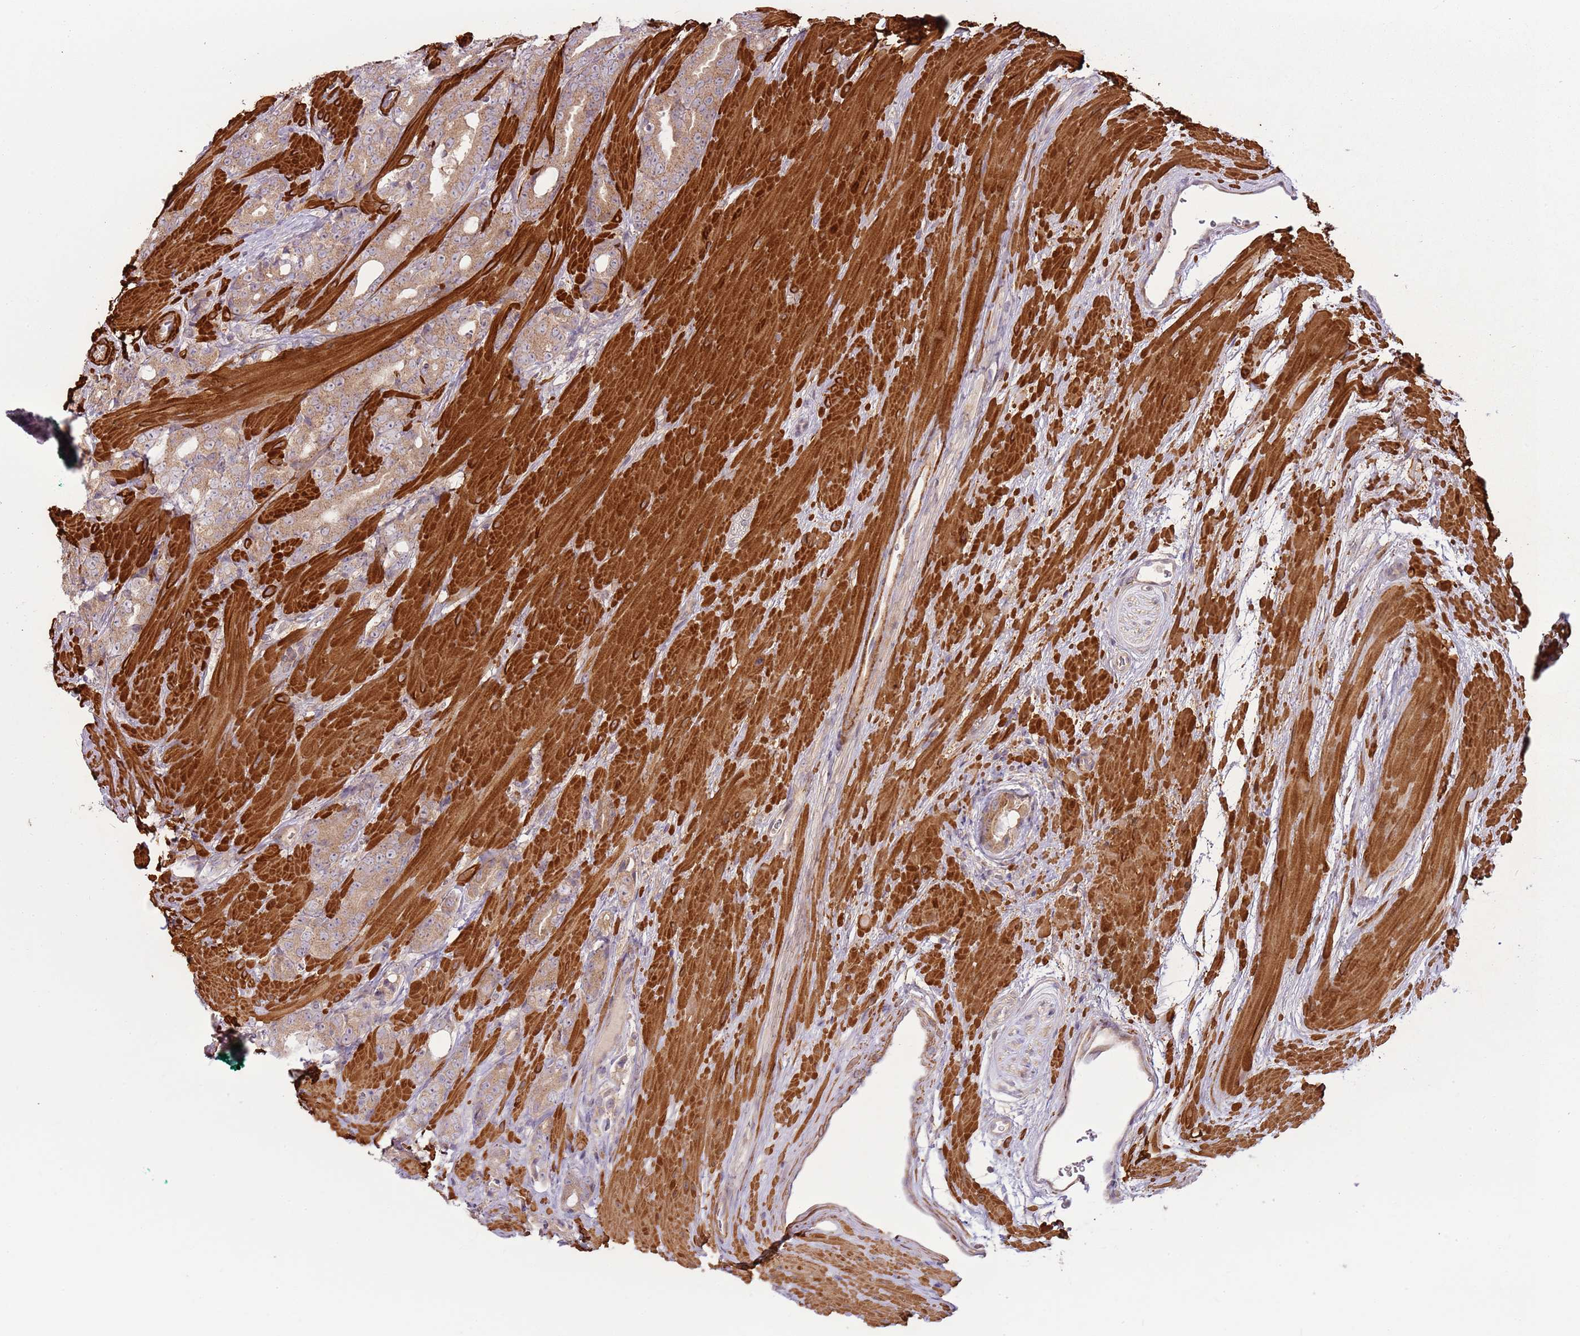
{"staining": {"intensity": "weak", "quantity": ">75%", "location": "cytoplasmic/membranous"}, "tissue": "prostate cancer", "cell_type": "Tumor cells", "image_type": "cancer", "snomed": [{"axis": "morphology", "description": "Adenocarcinoma, High grade"}, {"axis": "topography", "description": "Prostate"}], "caption": "IHC (DAB (3,3'-diaminobenzidine)) staining of human prostate cancer reveals weak cytoplasmic/membranous protein expression in approximately >75% of tumor cells.", "gene": "RNF128", "patient": {"sex": "male", "age": 62}}